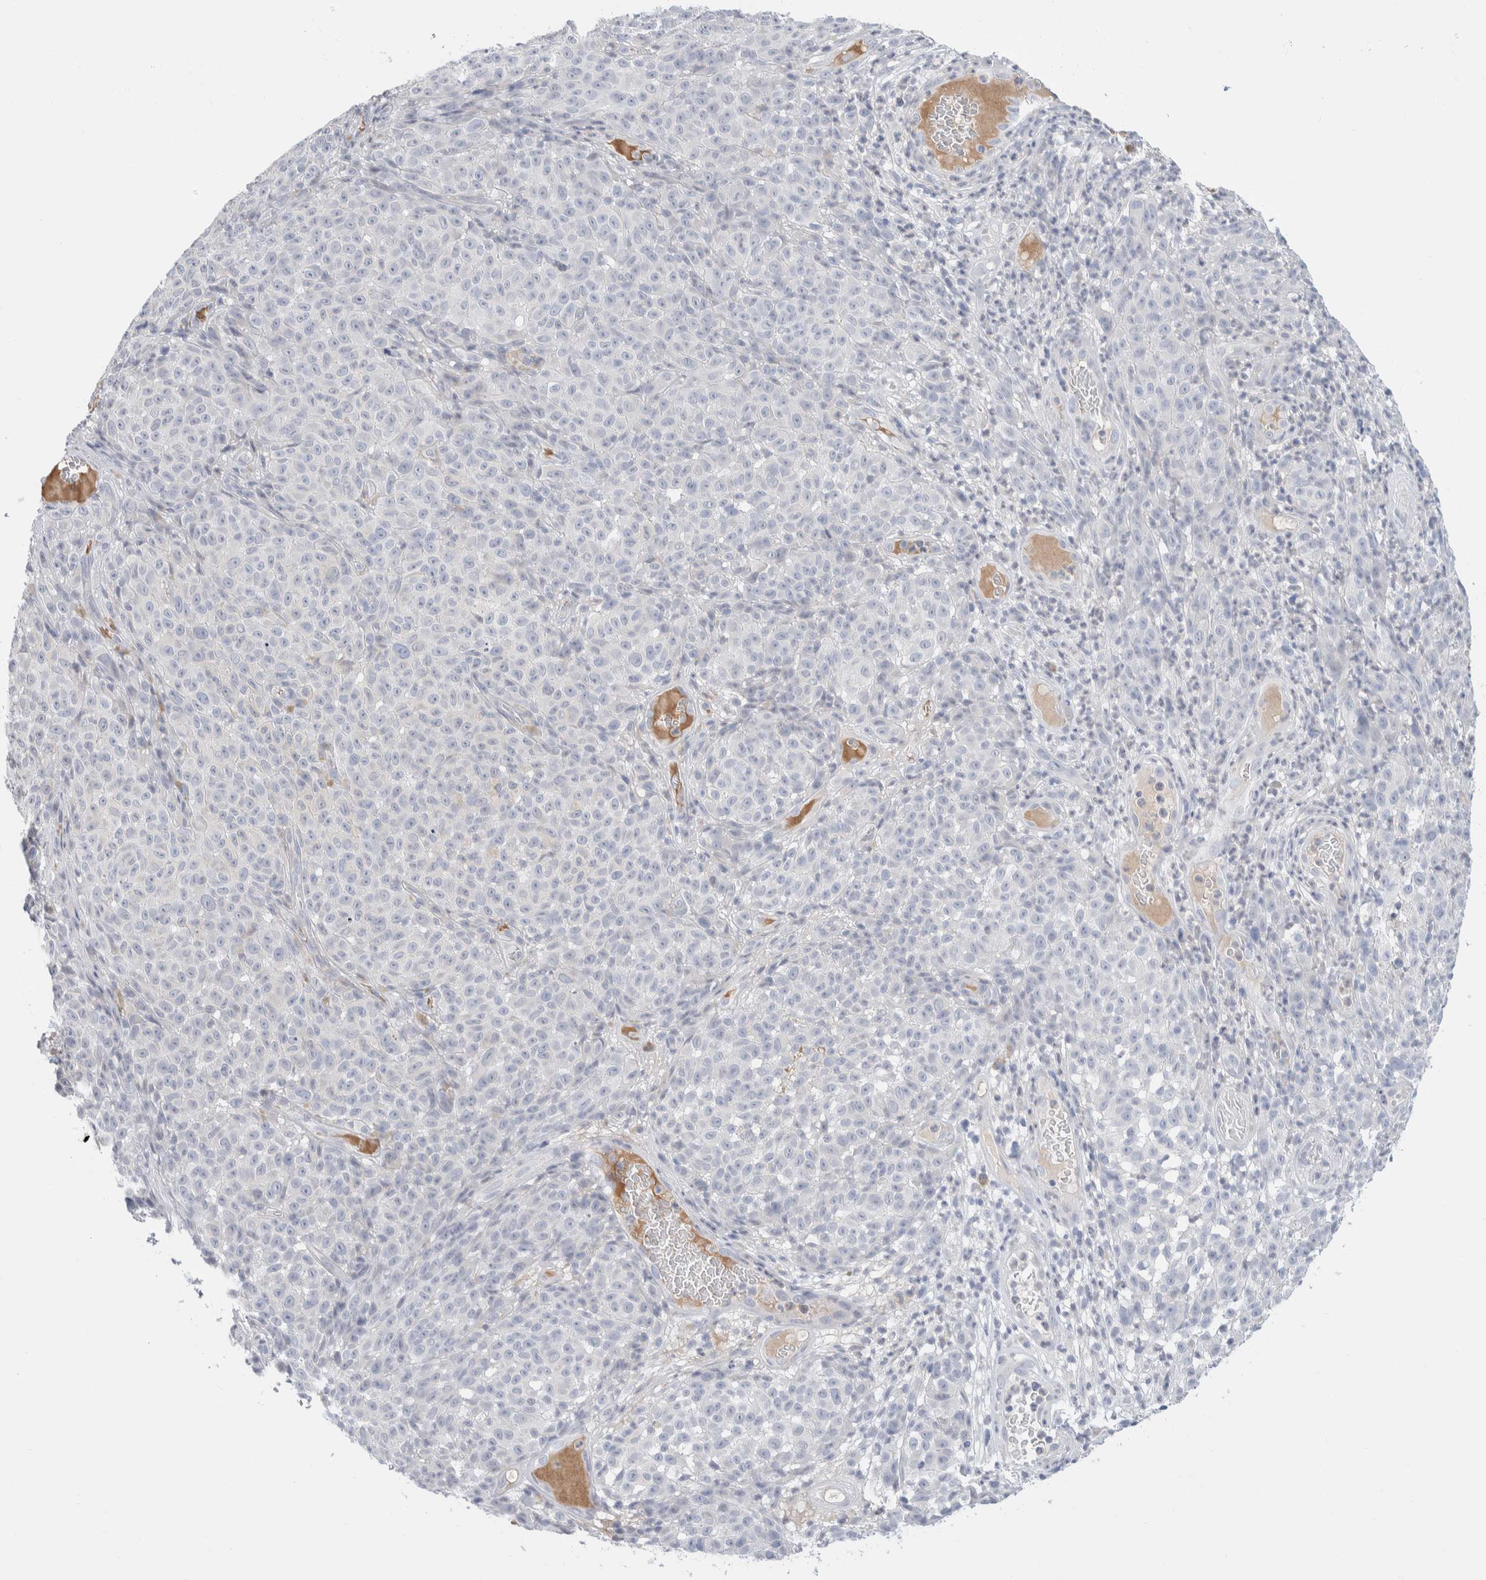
{"staining": {"intensity": "negative", "quantity": "none", "location": "none"}, "tissue": "melanoma", "cell_type": "Tumor cells", "image_type": "cancer", "snomed": [{"axis": "morphology", "description": "Malignant melanoma, NOS"}, {"axis": "topography", "description": "Skin"}], "caption": "This is an immunohistochemistry (IHC) micrograph of human melanoma. There is no positivity in tumor cells.", "gene": "RUSF1", "patient": {"sex": "female", "age": 82}}